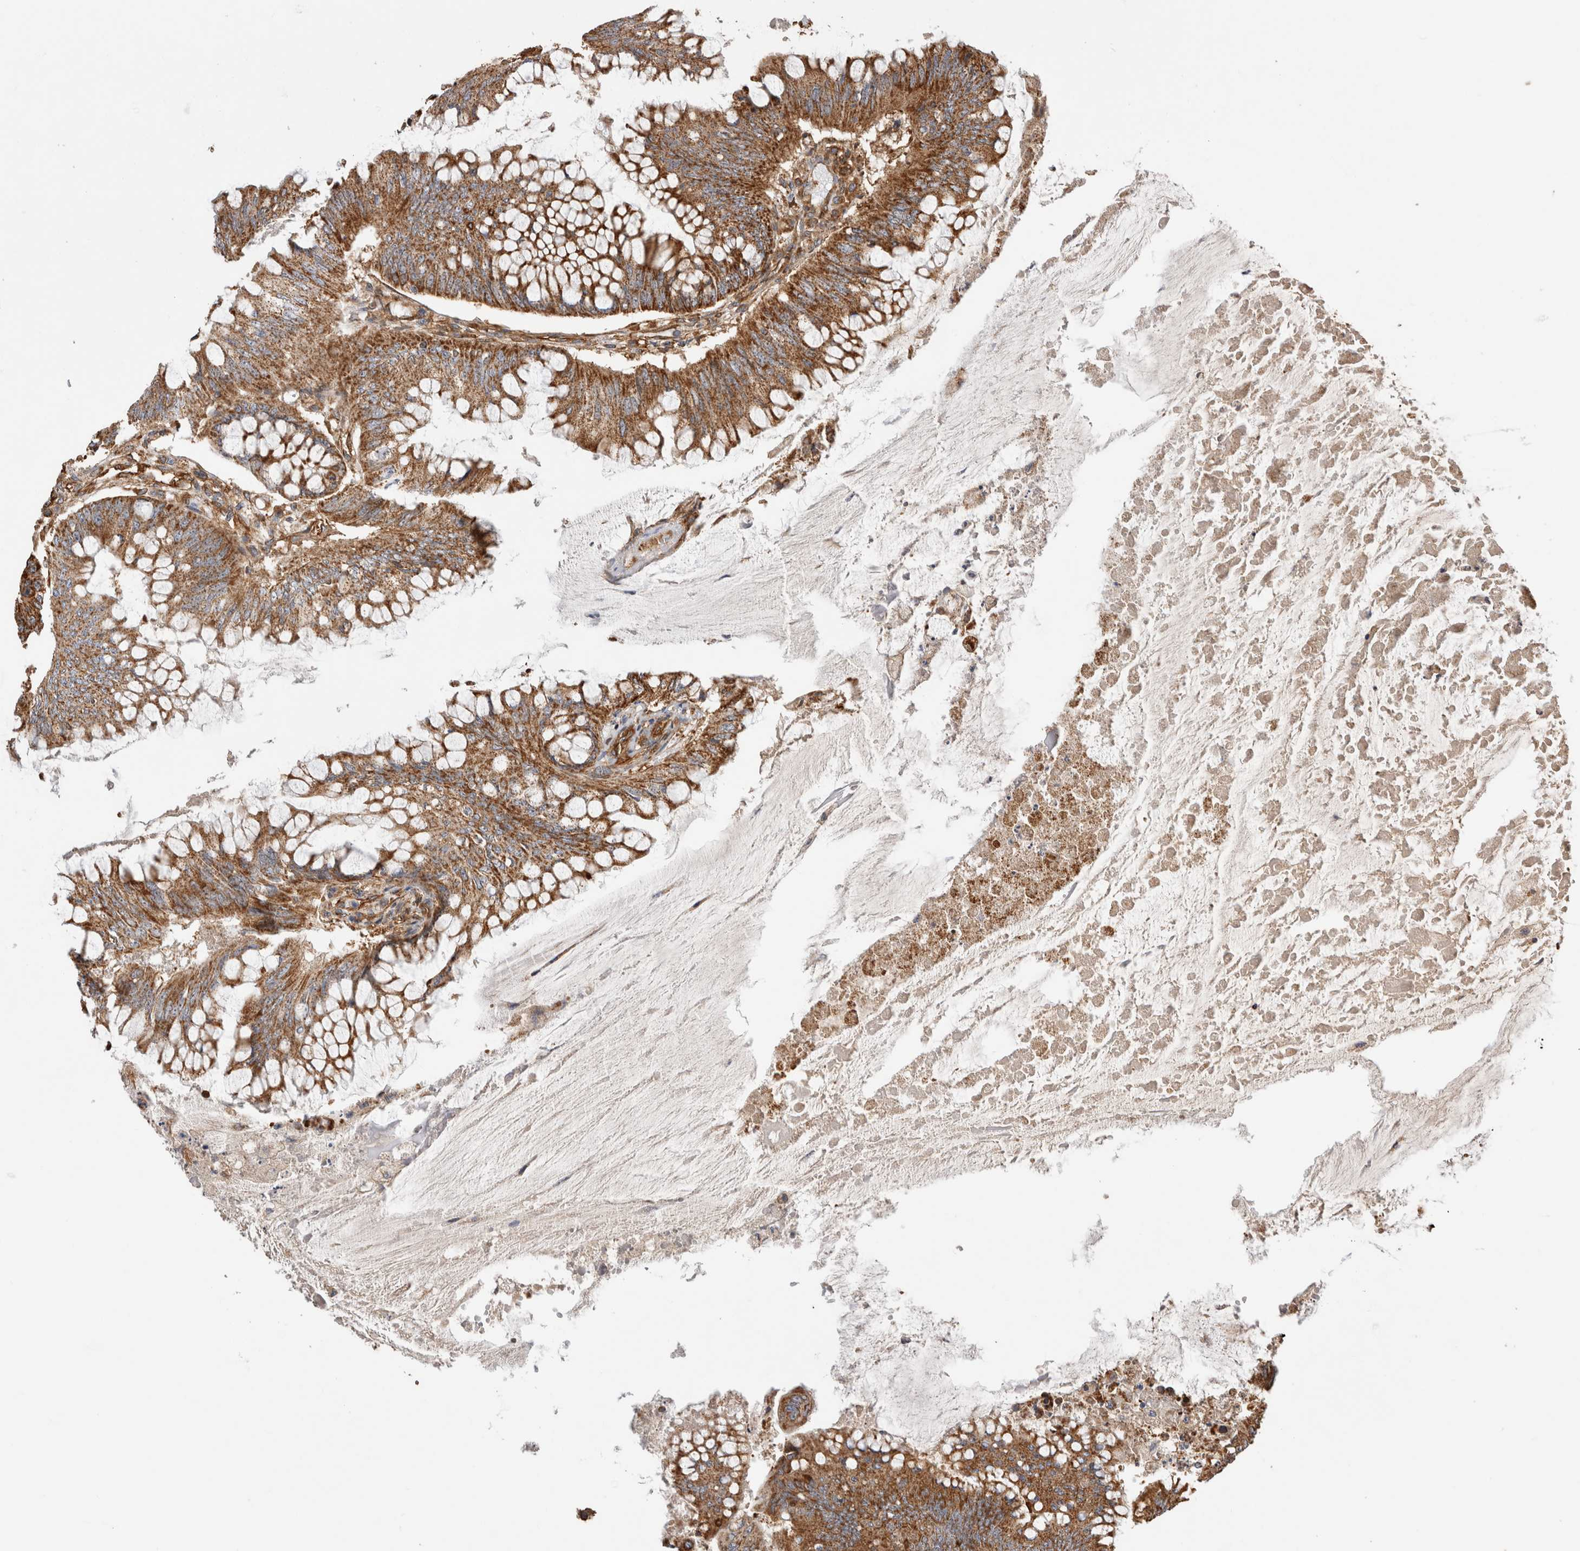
{"staining": {"intensity": "moderate", "quantity": ">75%", "location": "cytoplasmic/membranous"}, "tissue": "colorectal cancer", "cell_type": "Tumor cells", "image_type": "cancer", "snomed": [{"axis": "morphology", "description": "Adenoma, NOS"}, {"axis": "morphology", "description": "Adenocarcinoma, NOS"}, {"axis": "topography", "description": "Colon"}], "caption": "Immunohistochemical staining of colorectal cancer (adenoma) shows medium levels of moderate cytoplasmic/membranous expression in about >75% of tumor cells. (DAB (3,3'-diaminobenzidine) IHC with brightfield microscopy, high magnification).", "gene": "ZNF397", "patient": {"sex": "male", "age": 79}}